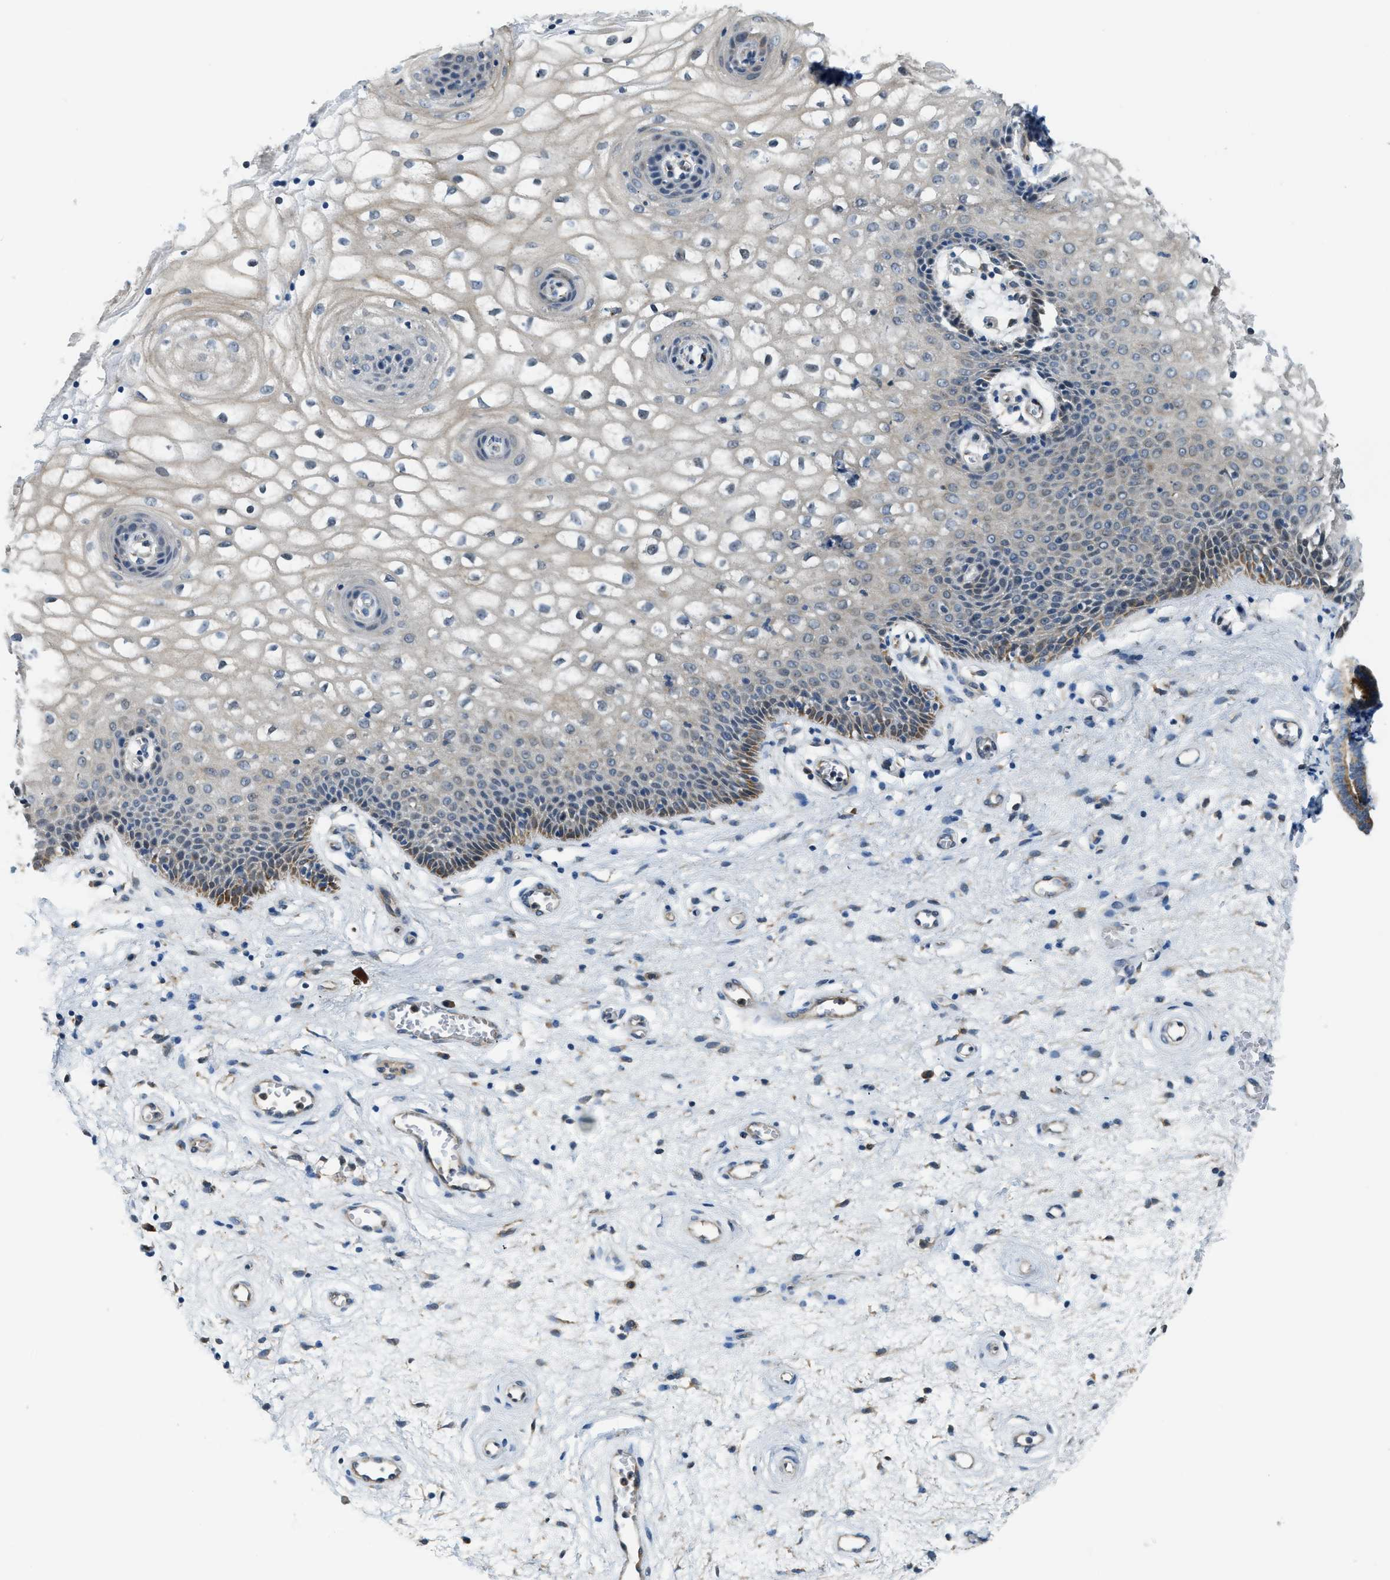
{"staining": {"intensity": "moderate", "quantity": "<25%", "location": "cytoplasmic/membranous"}, "tissue": "vagina", "cell_type": "Squamous epithelial cells", "image_type": "normal", "snomed": [{"axis": "morphology", "description": "Normal tissue, NOS"}, {"axis": "topography", "description": "Vagina"}], "caption": "Moderate cytoplasmic/membranous positivity for a protein is appreciated in approximately <25% of squamous epithelial cells of unremarkable vagina using immunohistochemistry.", "gene": "STARD3NL", "patient": {"sex": "female", "age": 34}}